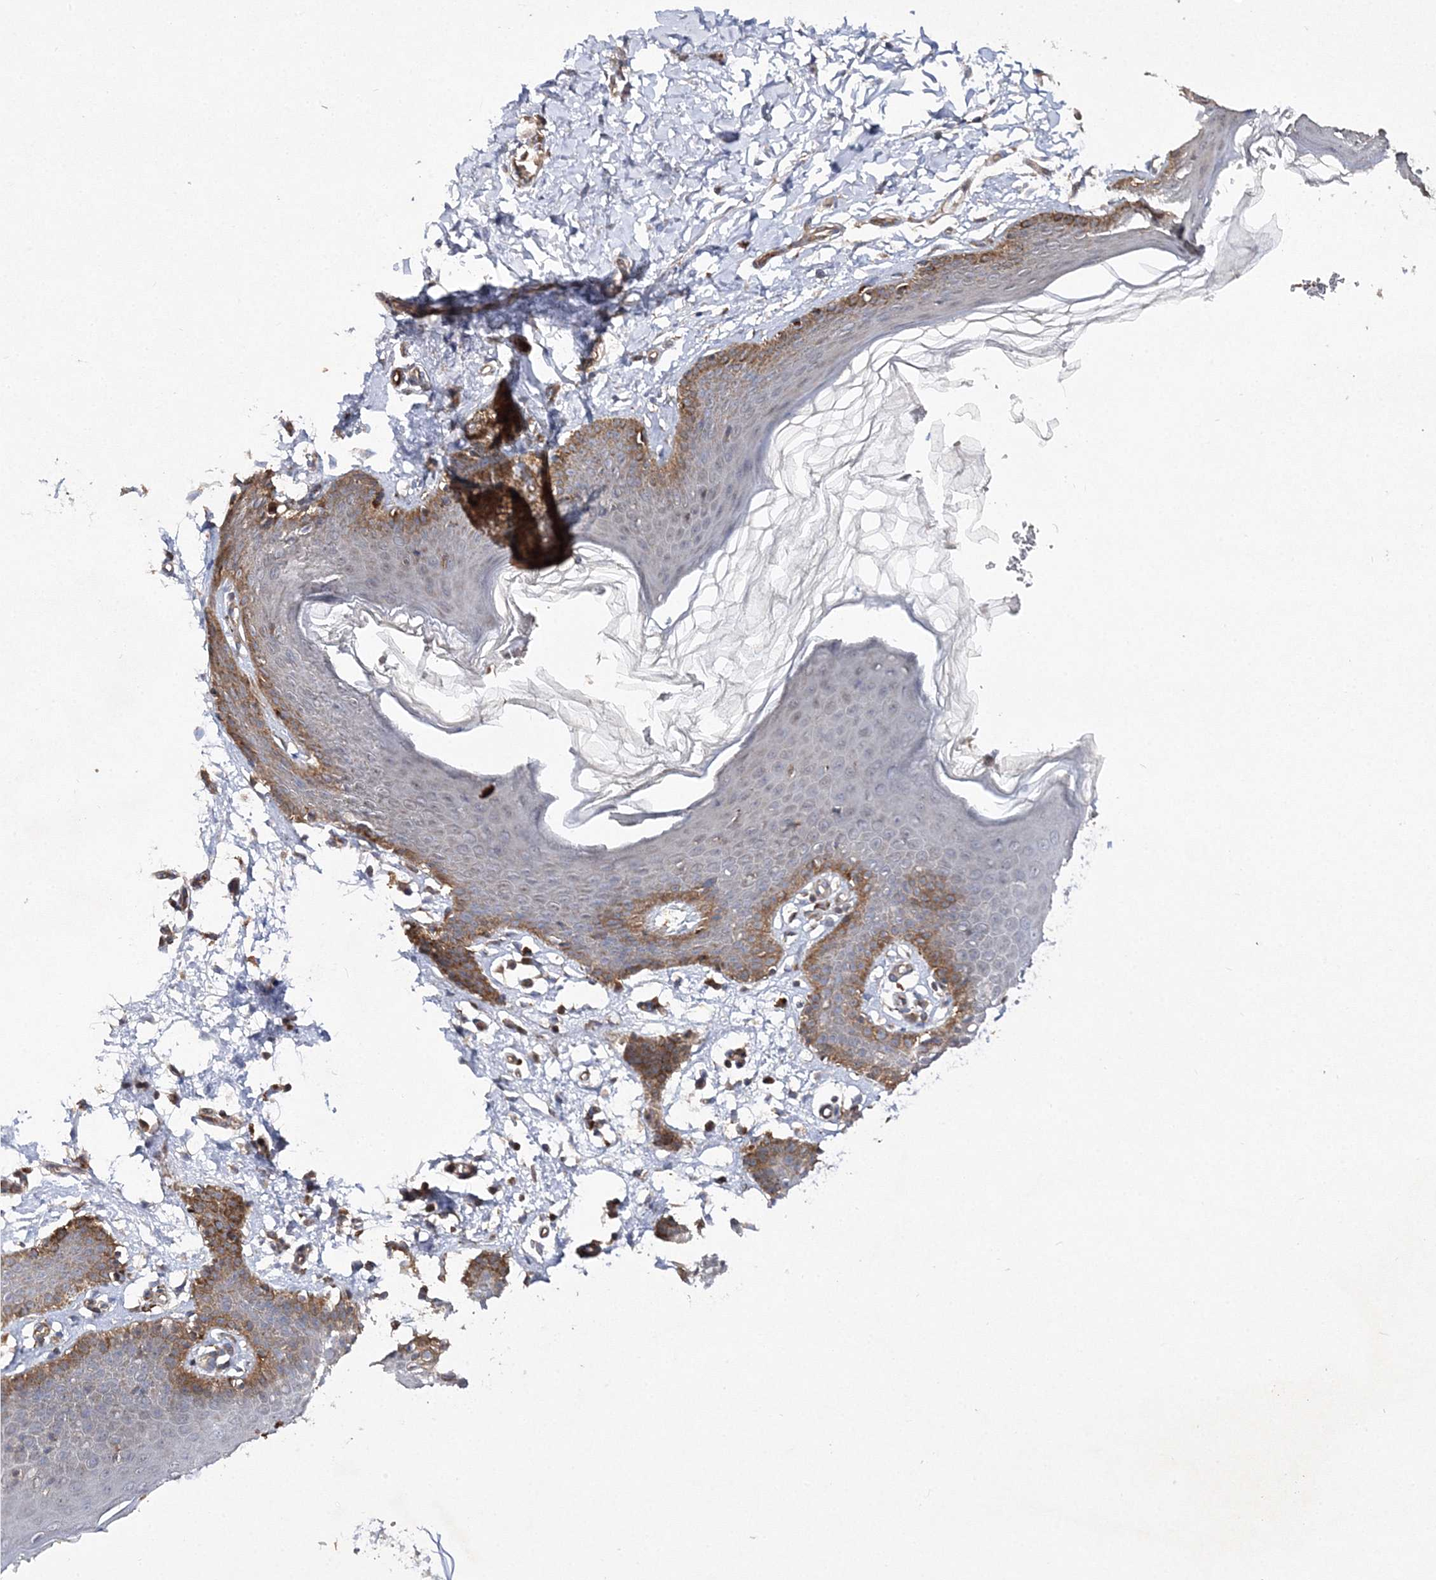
{"staining": {"intensity": "moderate", "quantity": "25%-75%", "location": "cytoplasmic/membranous"}, "tissue": "skin", "cell_type": "Epidermal cells", "image_type": "normal", "snomed": [{"axis": "morphology", "description": "Normal tissue, NOS"}, {"axis": "topography", "description": "Vulva"}], "caption": "Skin stained with immunohistochemistry exhibits moderate cytoplasmic/membranous positivity in about 25%-75% of epidermal cells.", "gene": "DNAJC13", "patient": {"sex": "female", "age": 66}}